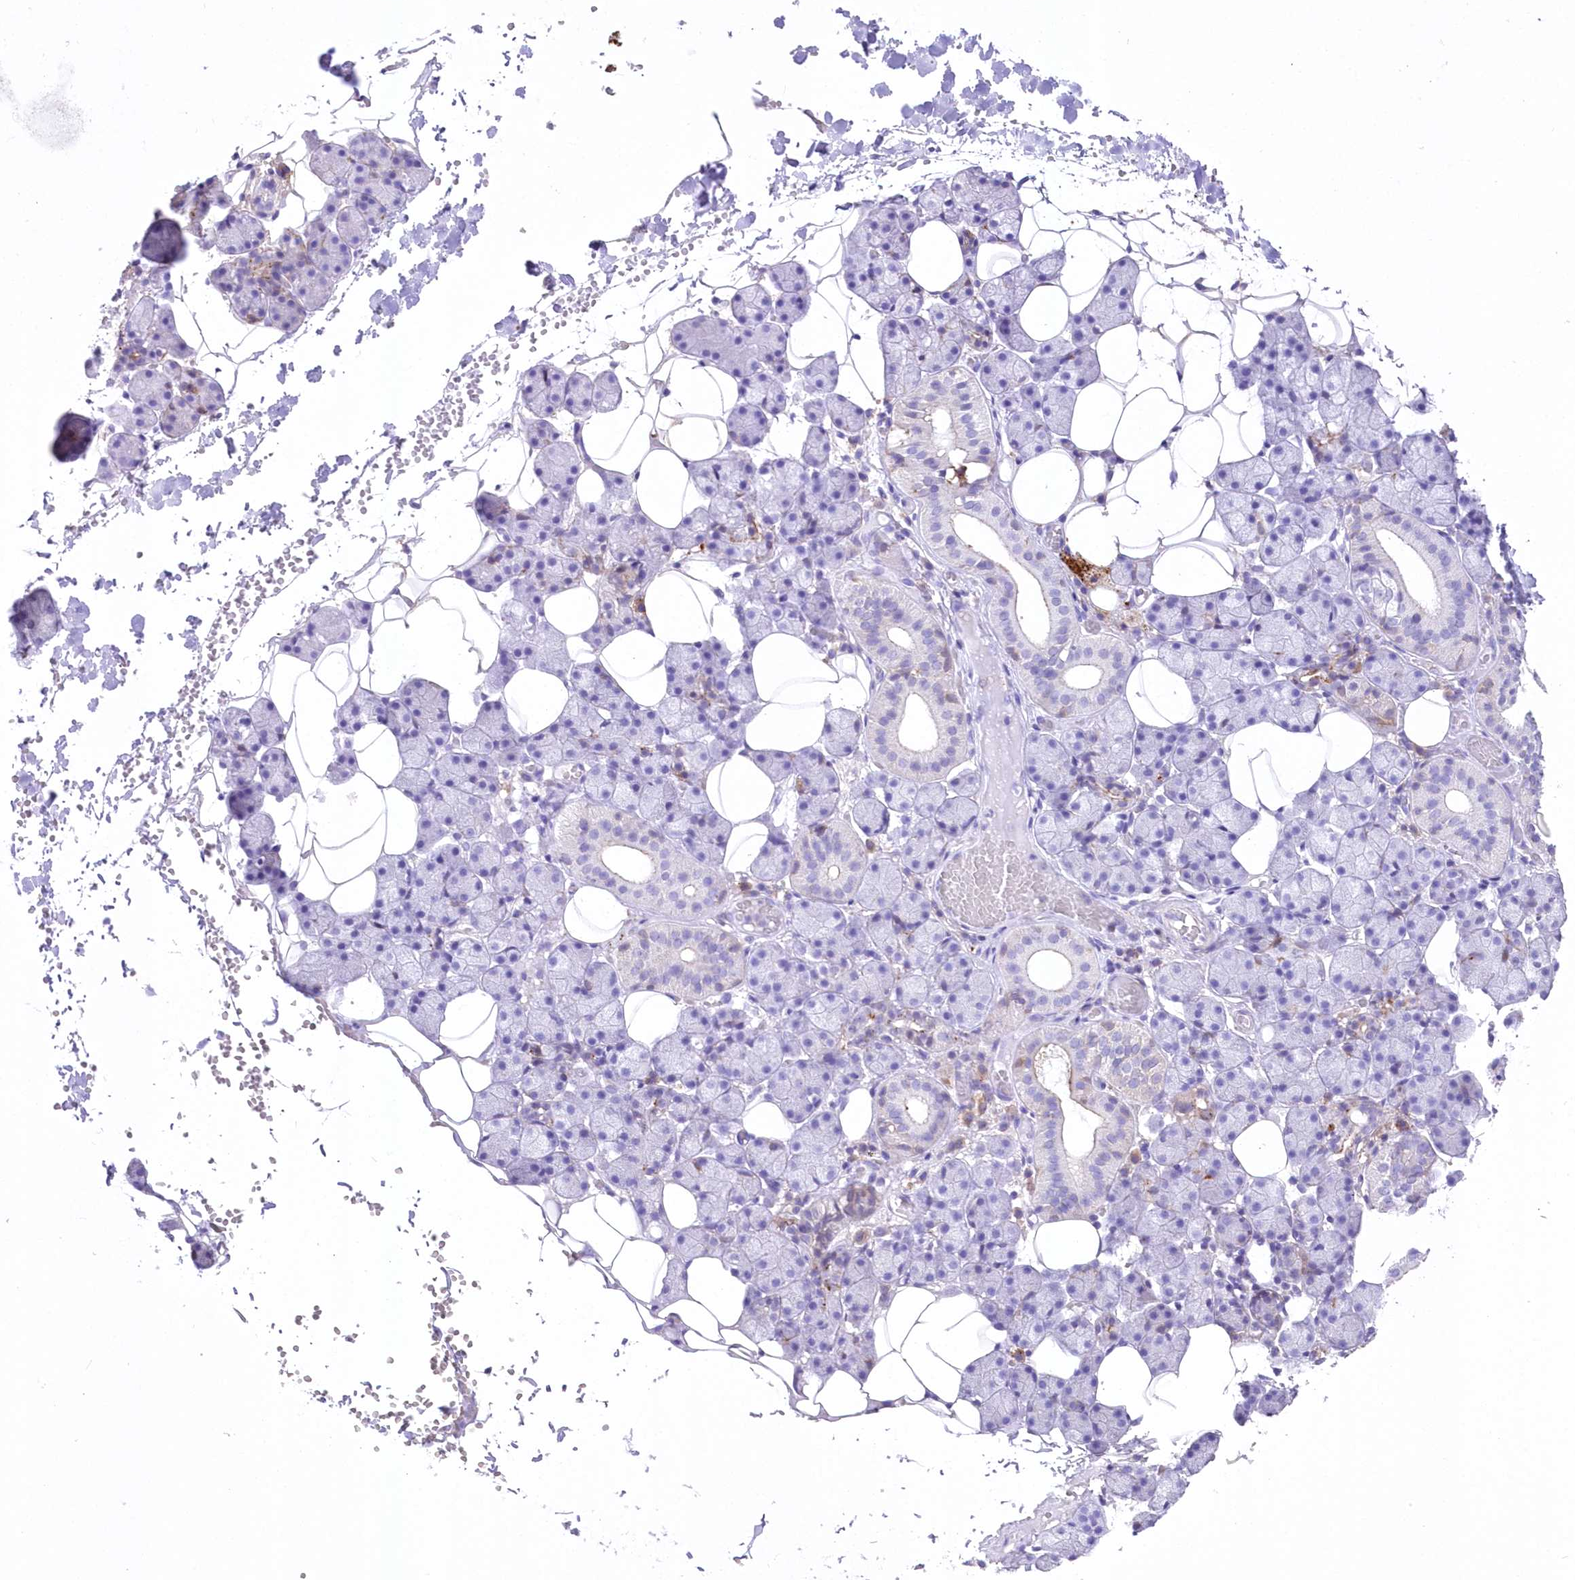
{"staining": {"intensity": "negative", "quantity": "none", "location": "none"}, "tissue": "salivary gland", "cell_type": "Glandular cells", "image_type": "normal", "snomed": [{"axis": "morphology", "description": "Normal tissue, NOS"}, {"axis": "topography", "description": "Salivary gland"}], "caption": "A photomicrograph of salivary gland stained for a protein demonstrates no brown staining in glandular cells.", "gene": "DNAJC19", "patient": {"sex": "female", "age": 33}}